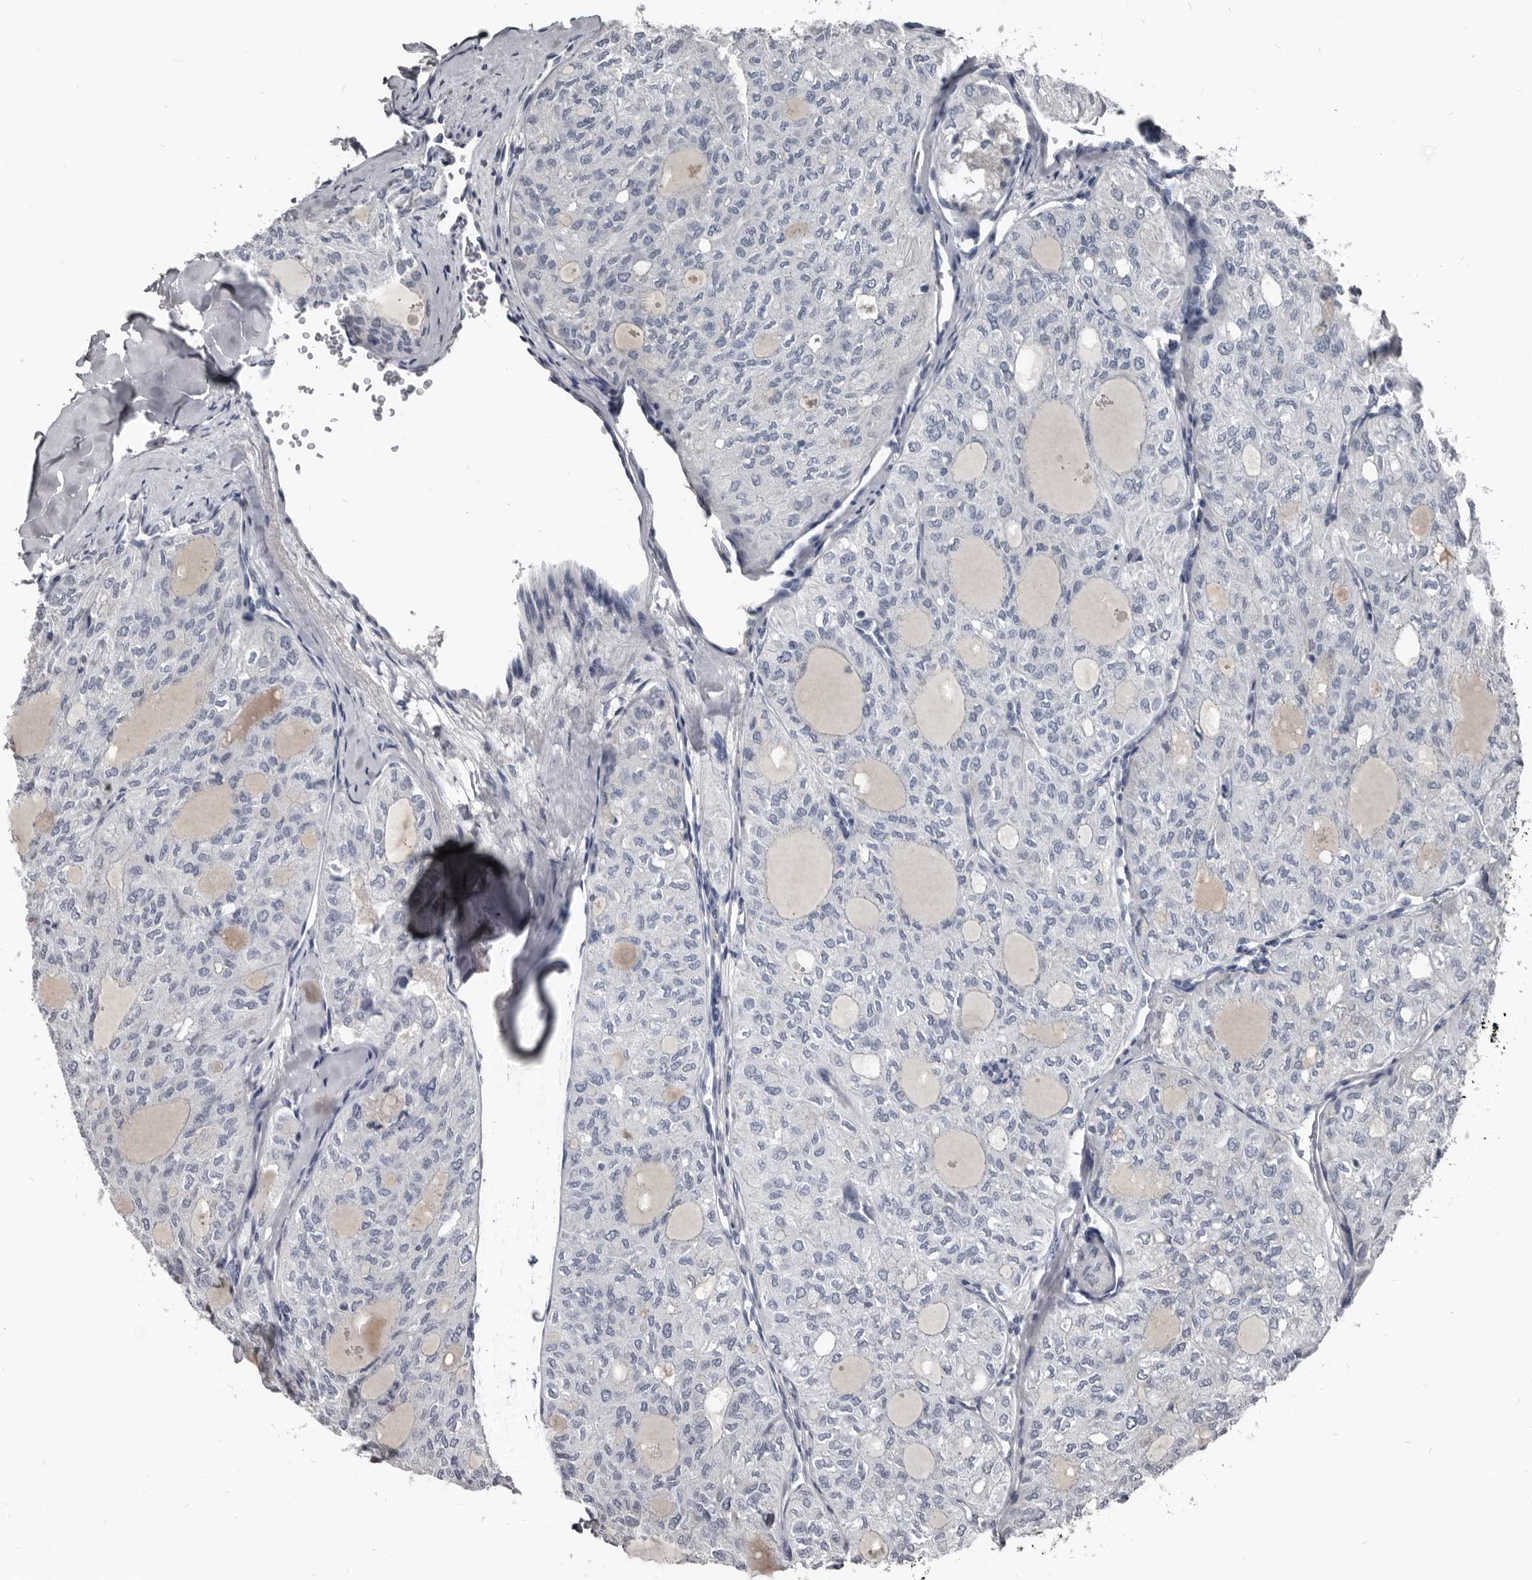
{"staining": {"intensity": "negative", "quantity": "none", "location": "none"}, "tissue": "thyroid cancer", "cell_type": "Tumor cells", "image_type": "cancer", "snomed": [{"axis": "morphology", "description": "Follicular adenoma carcinoma, NOS"}, {"axis": "topography", "description": "Thyroid gland"}], "caption": "Thyroid cancer (follicular adenoma carcinoma) was stained to show a protein in brown. There is no significant staining in tumor cells.", "gene": "GREB1", "patient": {"sex": "male", "age": 75}}